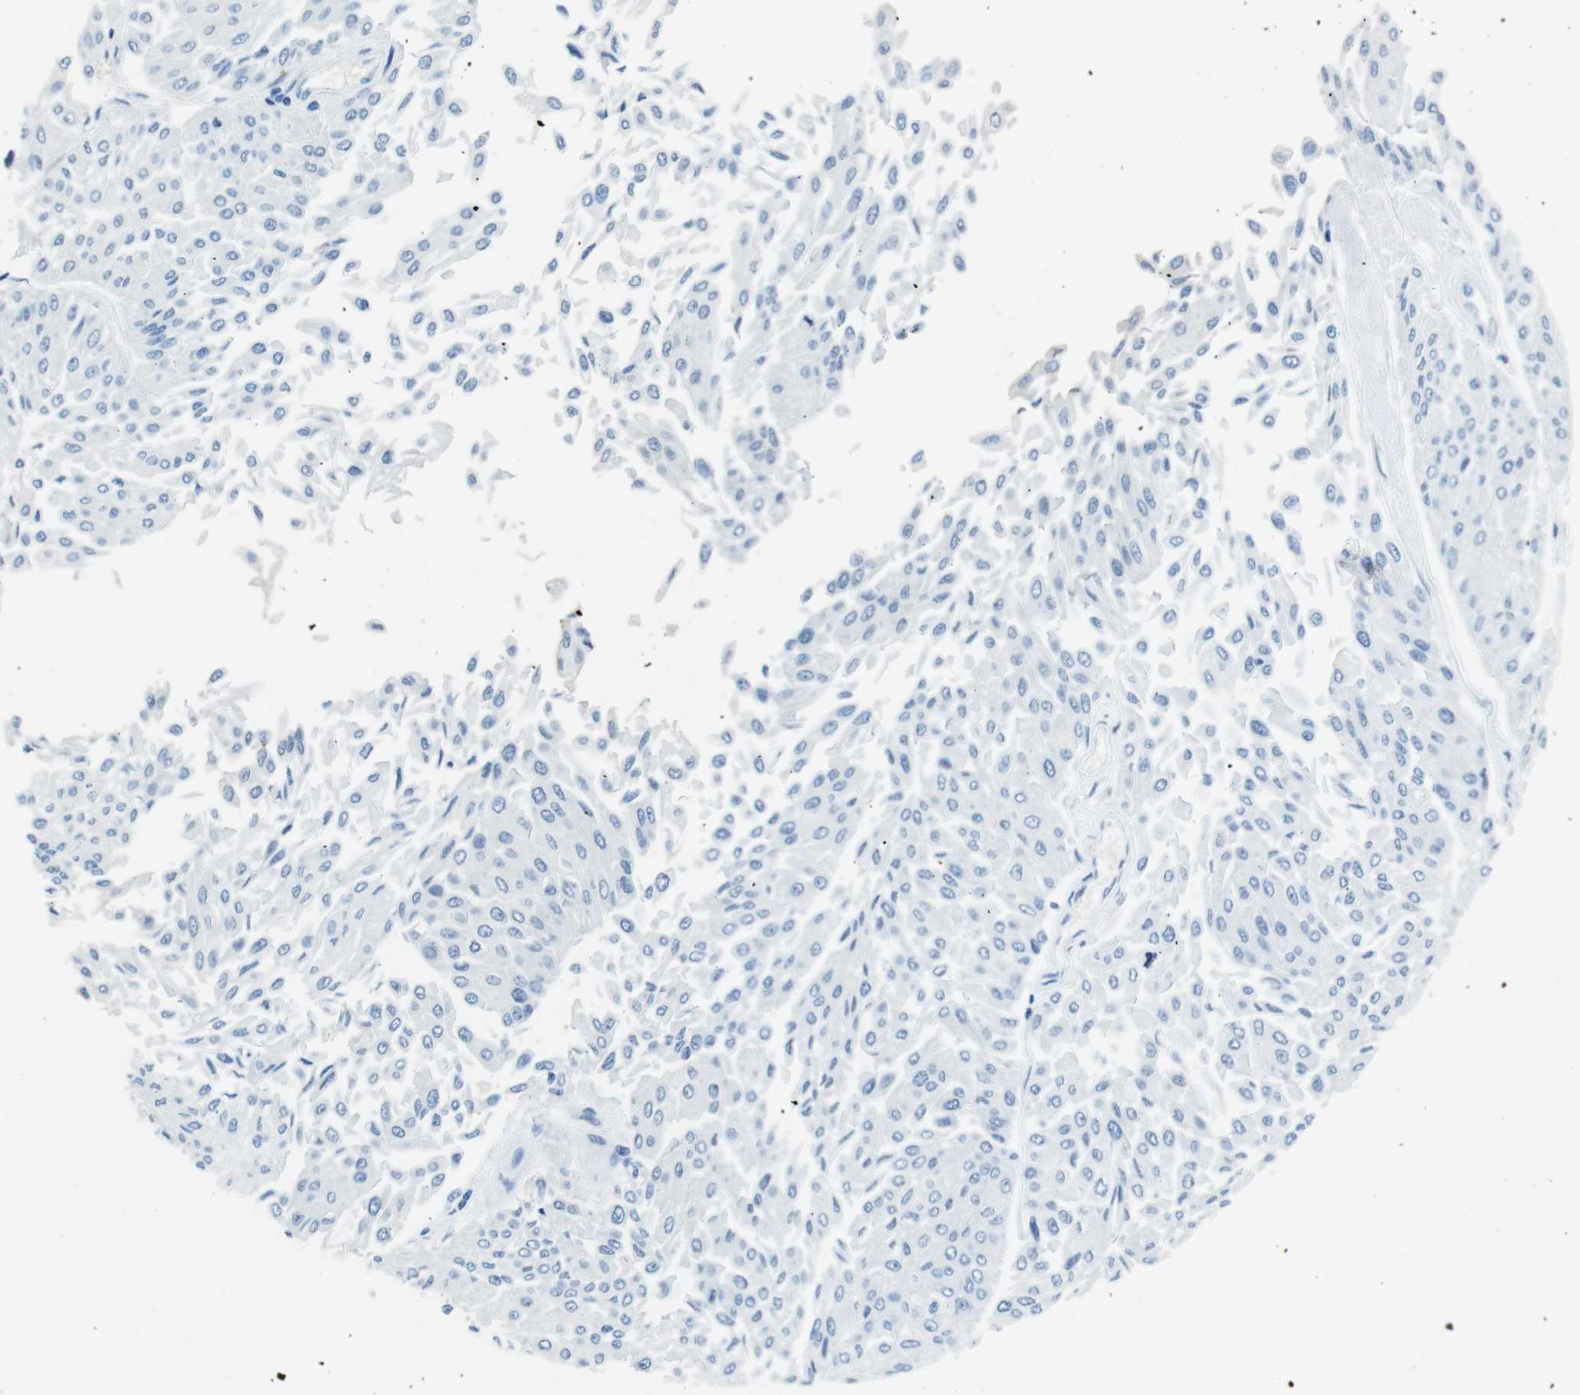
{"staining": {"intensity": "negative", "quantity": "none", "location": "none"}, "tissue": "urothelial cancer", "cell_type": "Tumor cells", "image_type": "cancer", "snomed": [{"axis": "morphology", "description": "Urothelial carcinoma, Low grade"}, {"axis": "topography", "description": "Urinary bladder"}], "caption": "DAB (3,3'-diaminobenzidine) immunohistochemical staining of urothelial cancer displays no significant positivity in tumor cells.", "gene": "TFAP2C", "patient": {"sex": "male", "age": 67}}